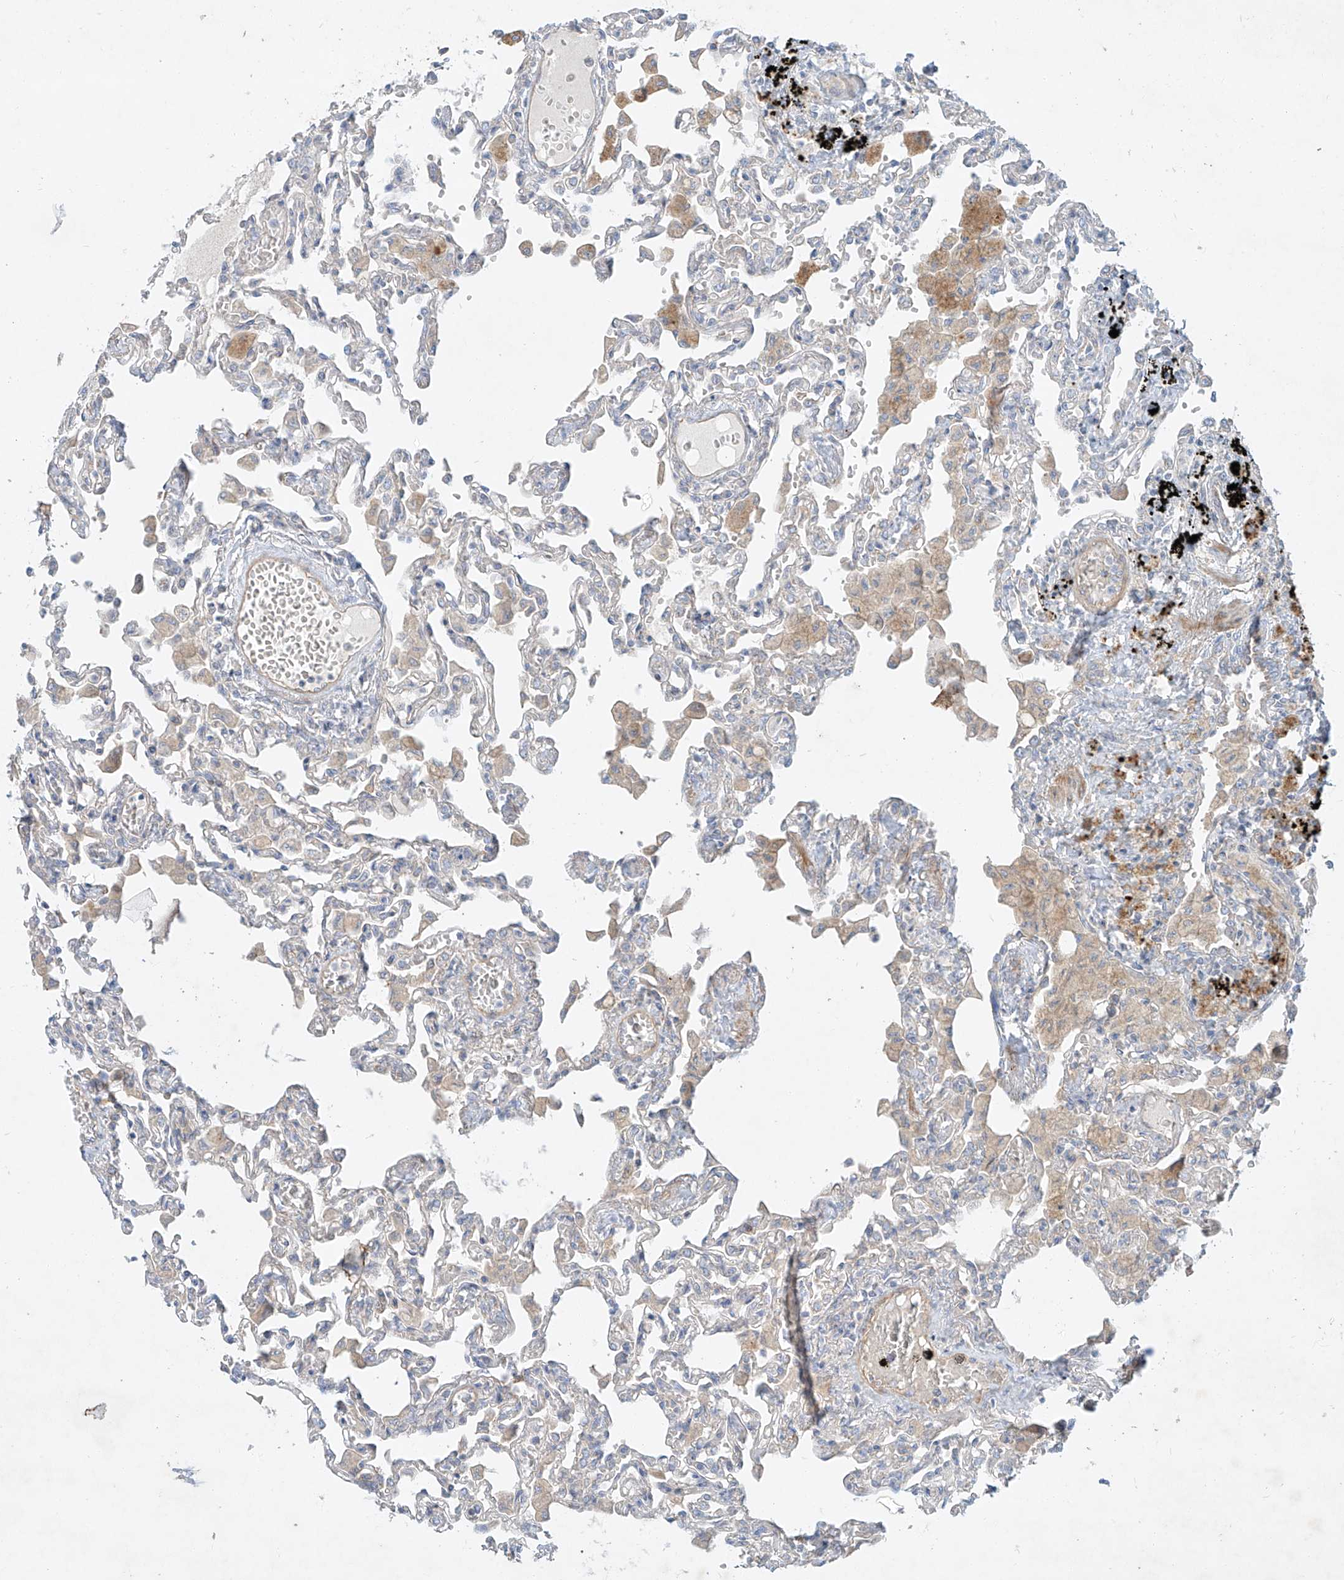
{"staining": {"intensity": "weak", "quantity": "<25%", "location": "cytoplasmic/membranous"}, "tissue": "lung", "cell_type": "Alveolar cells", "image_type": "normal", "snomed": [{"axis": "morphology", "description": "Normal tissue, NOS"}, {"axis": "topography", "description": "Bronchus"}, {"axis": "topography", "description": "Lung"}], "caption": "High power microscopy histopathology image of an immunohistochemistry (IHC) photomicrograph of unremarkable lung, revealing no significant staining in alveolar cells.", "gene": "AJM1", "patient": {"sex": "female", "age": 49}}